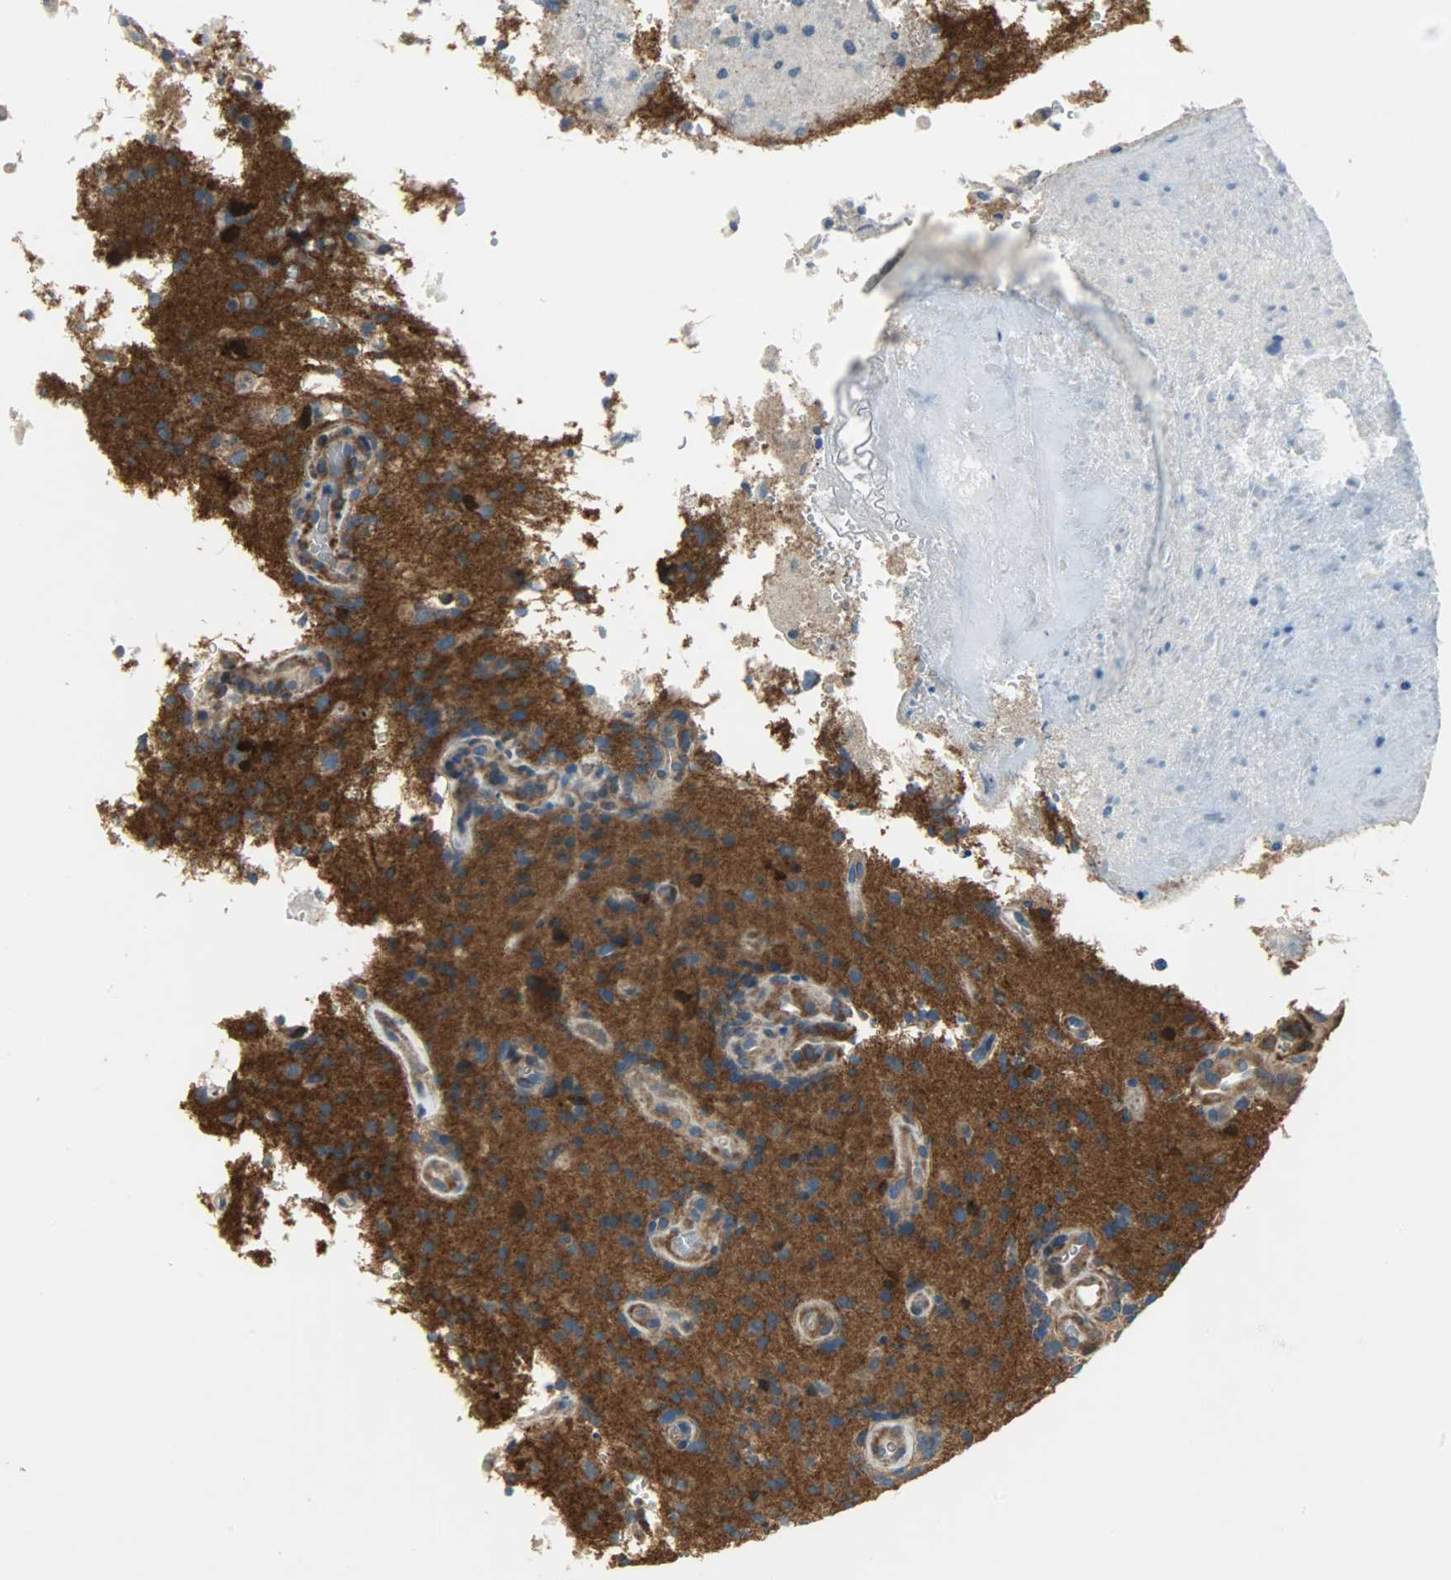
{"staining": {"intensity": "strong", "quantity": ">75%", "location": "cytoplasmic/membranous"}, "tissue": "glioma", "cell_type": "Tumor cells", "image_type": "cancer", "snomed": [{"axis": "morphology", "description": "Normal tissue, NOS"}, {"axis": "morphology", "description": "Glioma, malignant, High grade"}, {"axis": "topography", "description": "Cerebral cortex"}], "caption": "Protein staining shows strong cytoplasmic/membranous positivity in about >75% of tumor cells in glioma.", "gene": "C1orf198", "patient": {"sex": "male", "age": 75}}